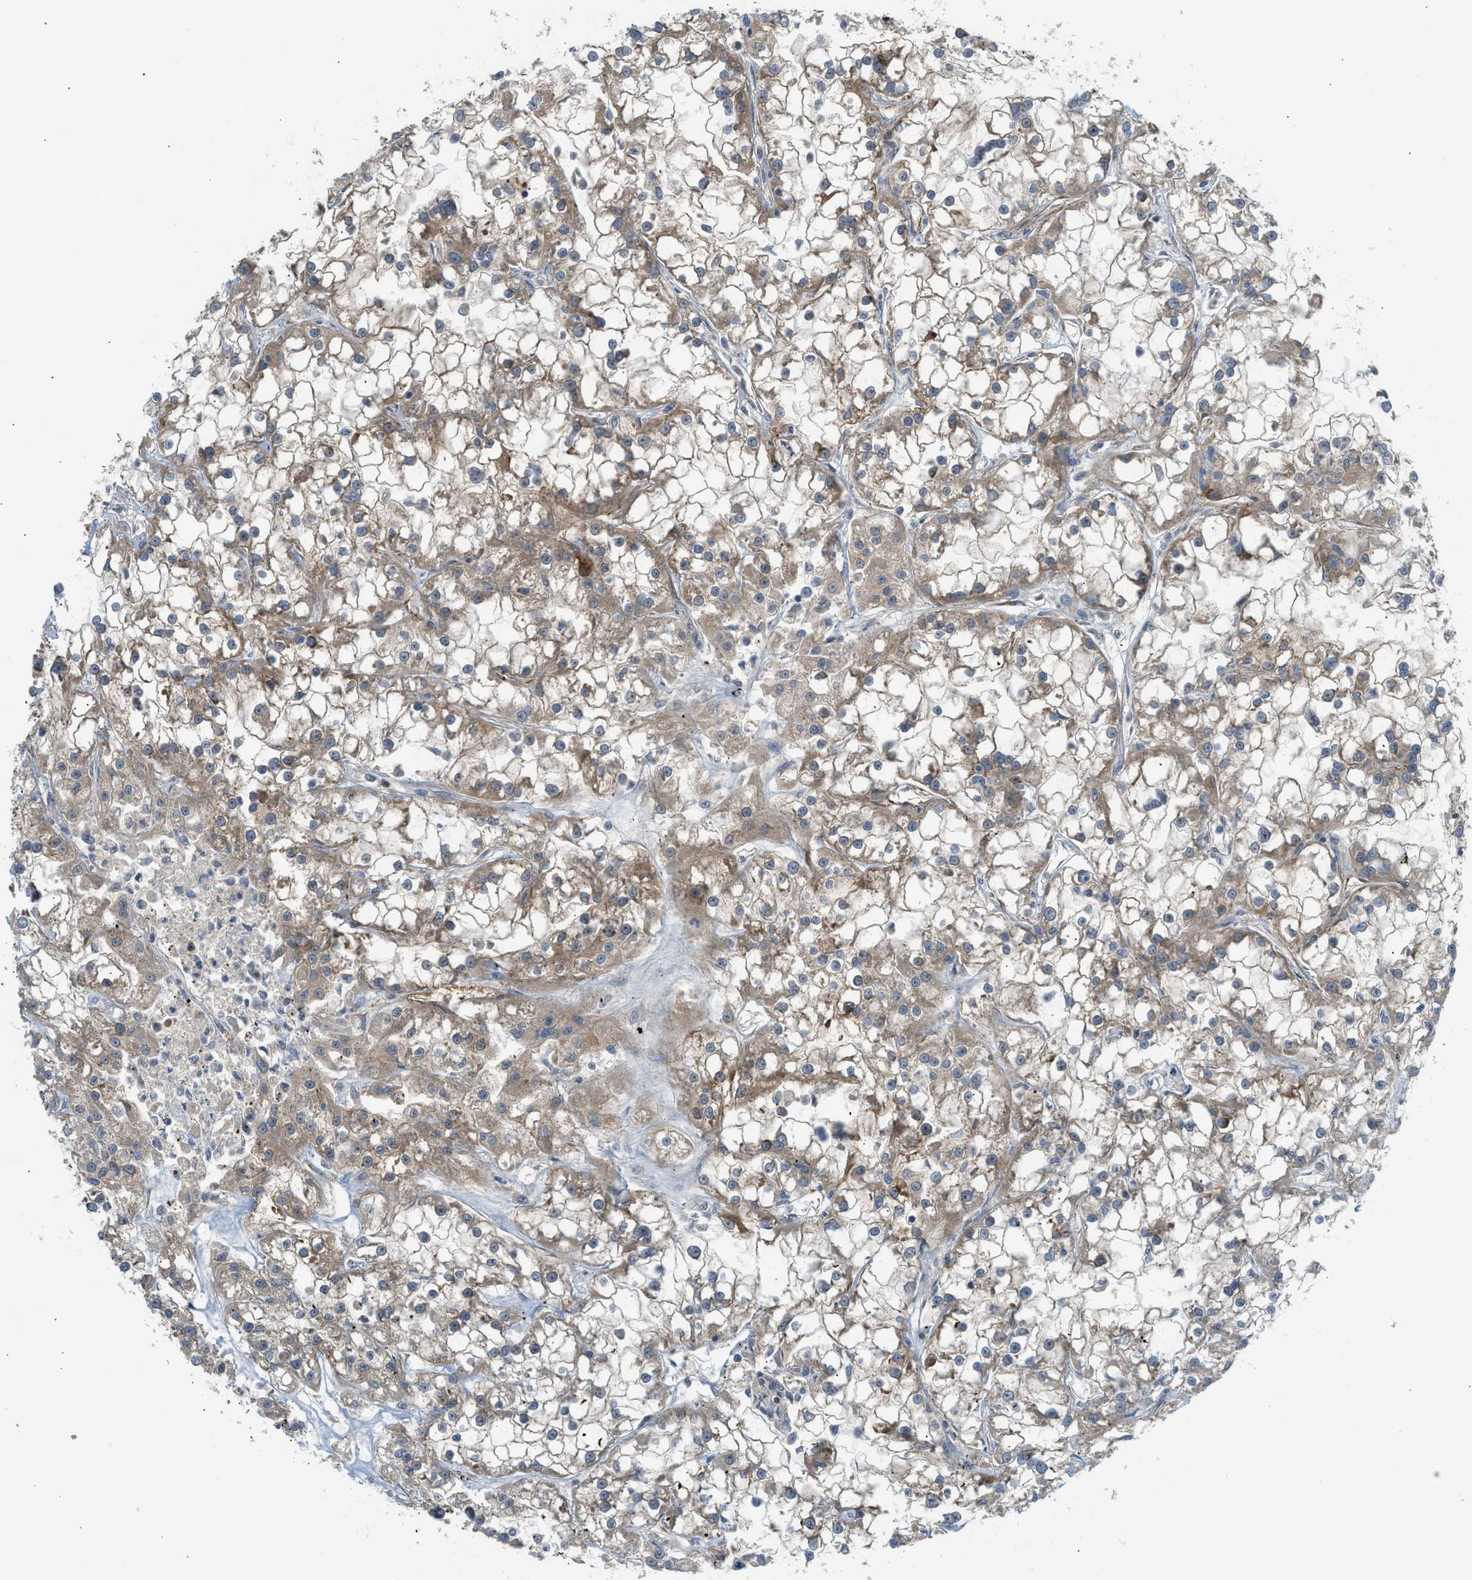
{"staining": {"intensity": "moderate", "quantity": ">75%", "location": "cytoplasmic/membranous"}, "tissue": "renal cancer", "cell_type": "Tumor cells", "image_type": "cancer", "snomed": [{"axis": "morphology", "description": "Adenocarcinoma, NOS"}, {"axis": "topography", "description": "Kidney"}], "caption": "Tumor cells display medium levels of moderate cytoplasmic/membranous staining in approximately >75% of cells in human adenocarcinoma (renal). Nuclei are stained in blue.", "gene": "EDNRA", "patient": {"sex": "female", "age": 52}}